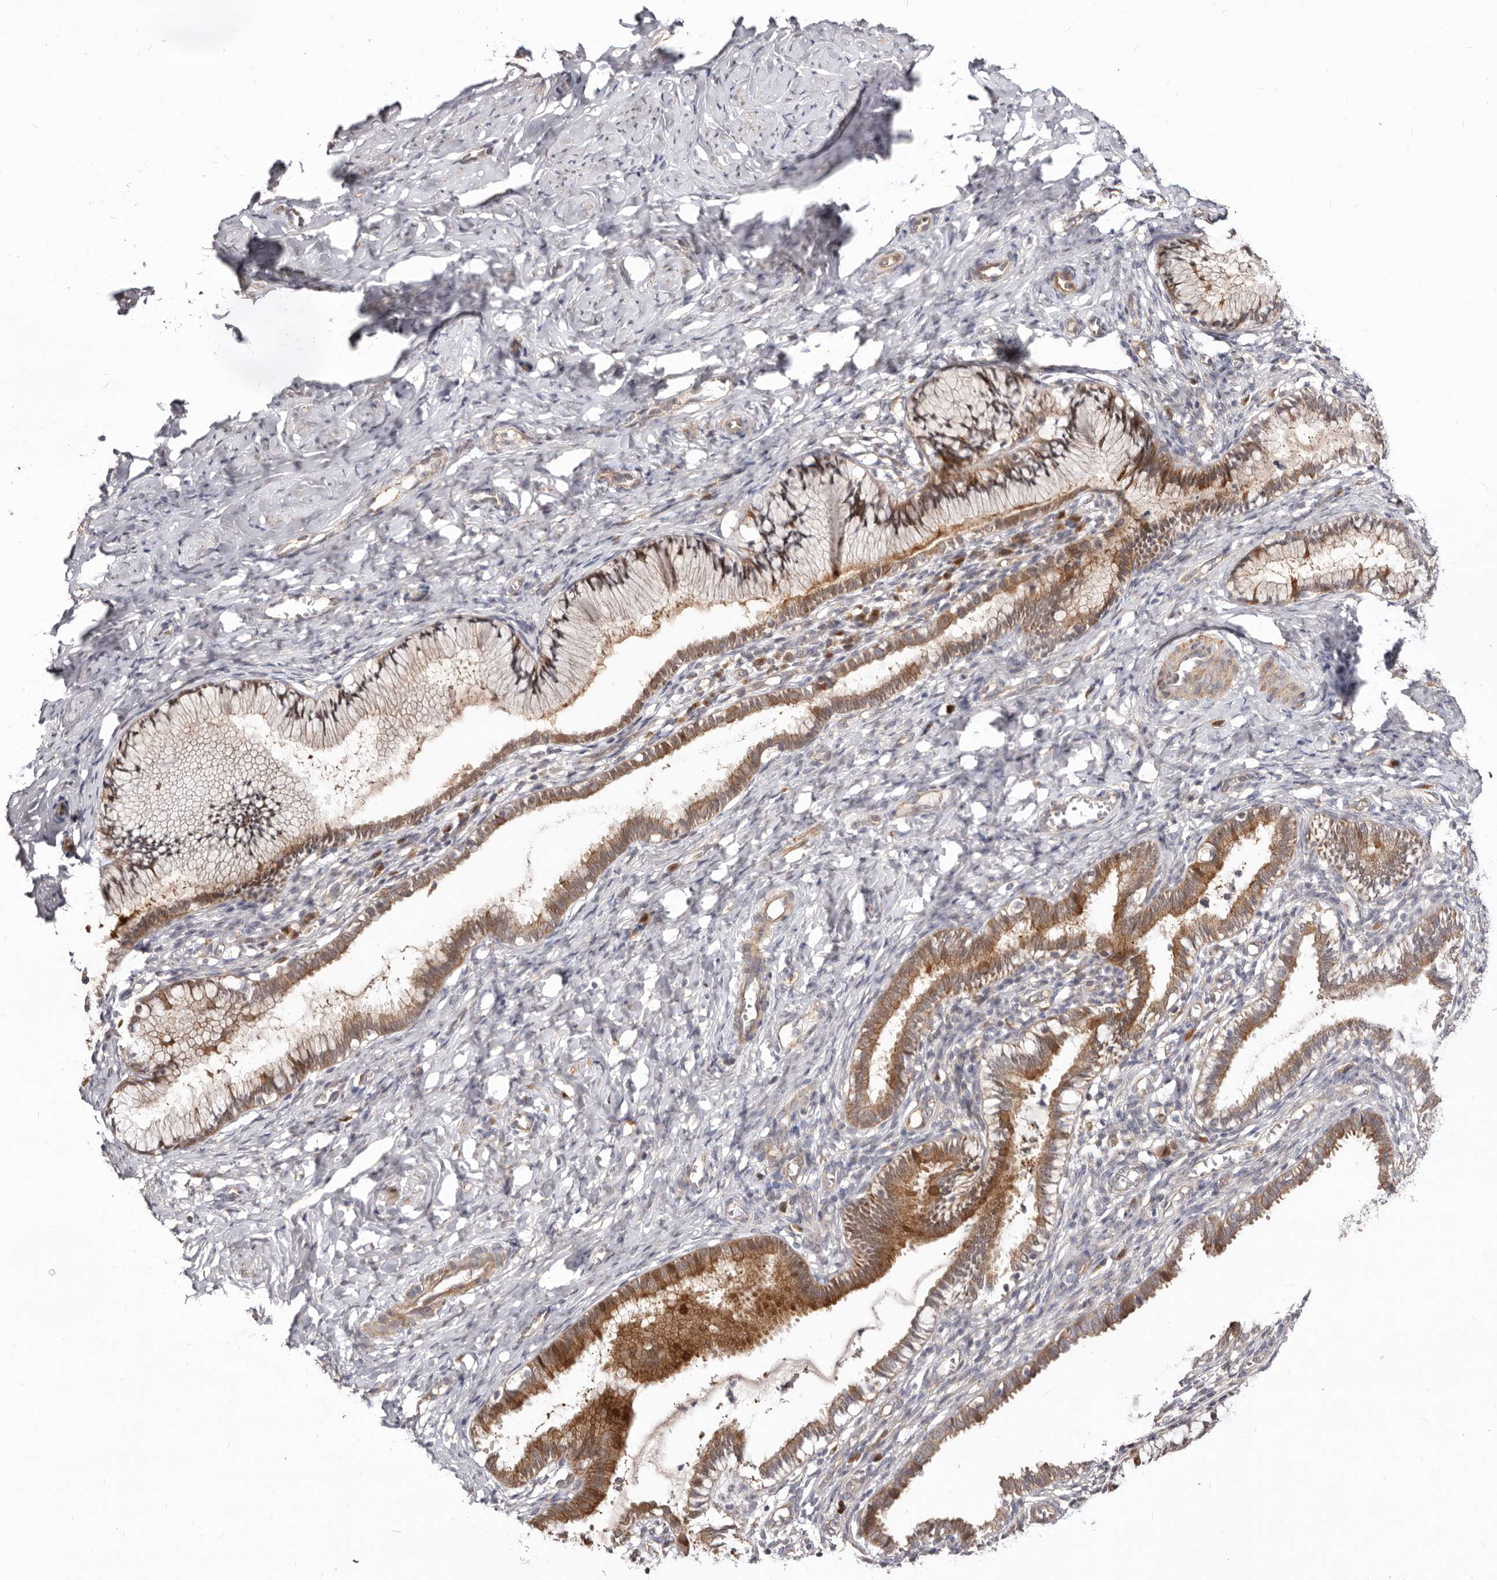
{"staining": {"intensity": "moderate", "quantity": "25%-75%", "location": "cytoplasmic/membranous"}, "tissue": "cervix", "cell_type": "Glandular cells", "image_type": "normal", "snomed": [{"axis": "morphology", "description": "Normal tissue, NOS"}, {"axis": "topography", "description": "Cervix"}], "caption": "Immunohistochemistry photomicrograph of benign cervix stained for a protein (brown), which displays medium levels of moderate cytoplasmic/membranous positivity in about 25%-75% of glandular cells.", "gene": "GPATCH4", "patient": {"sex": "female", "age": 27}}